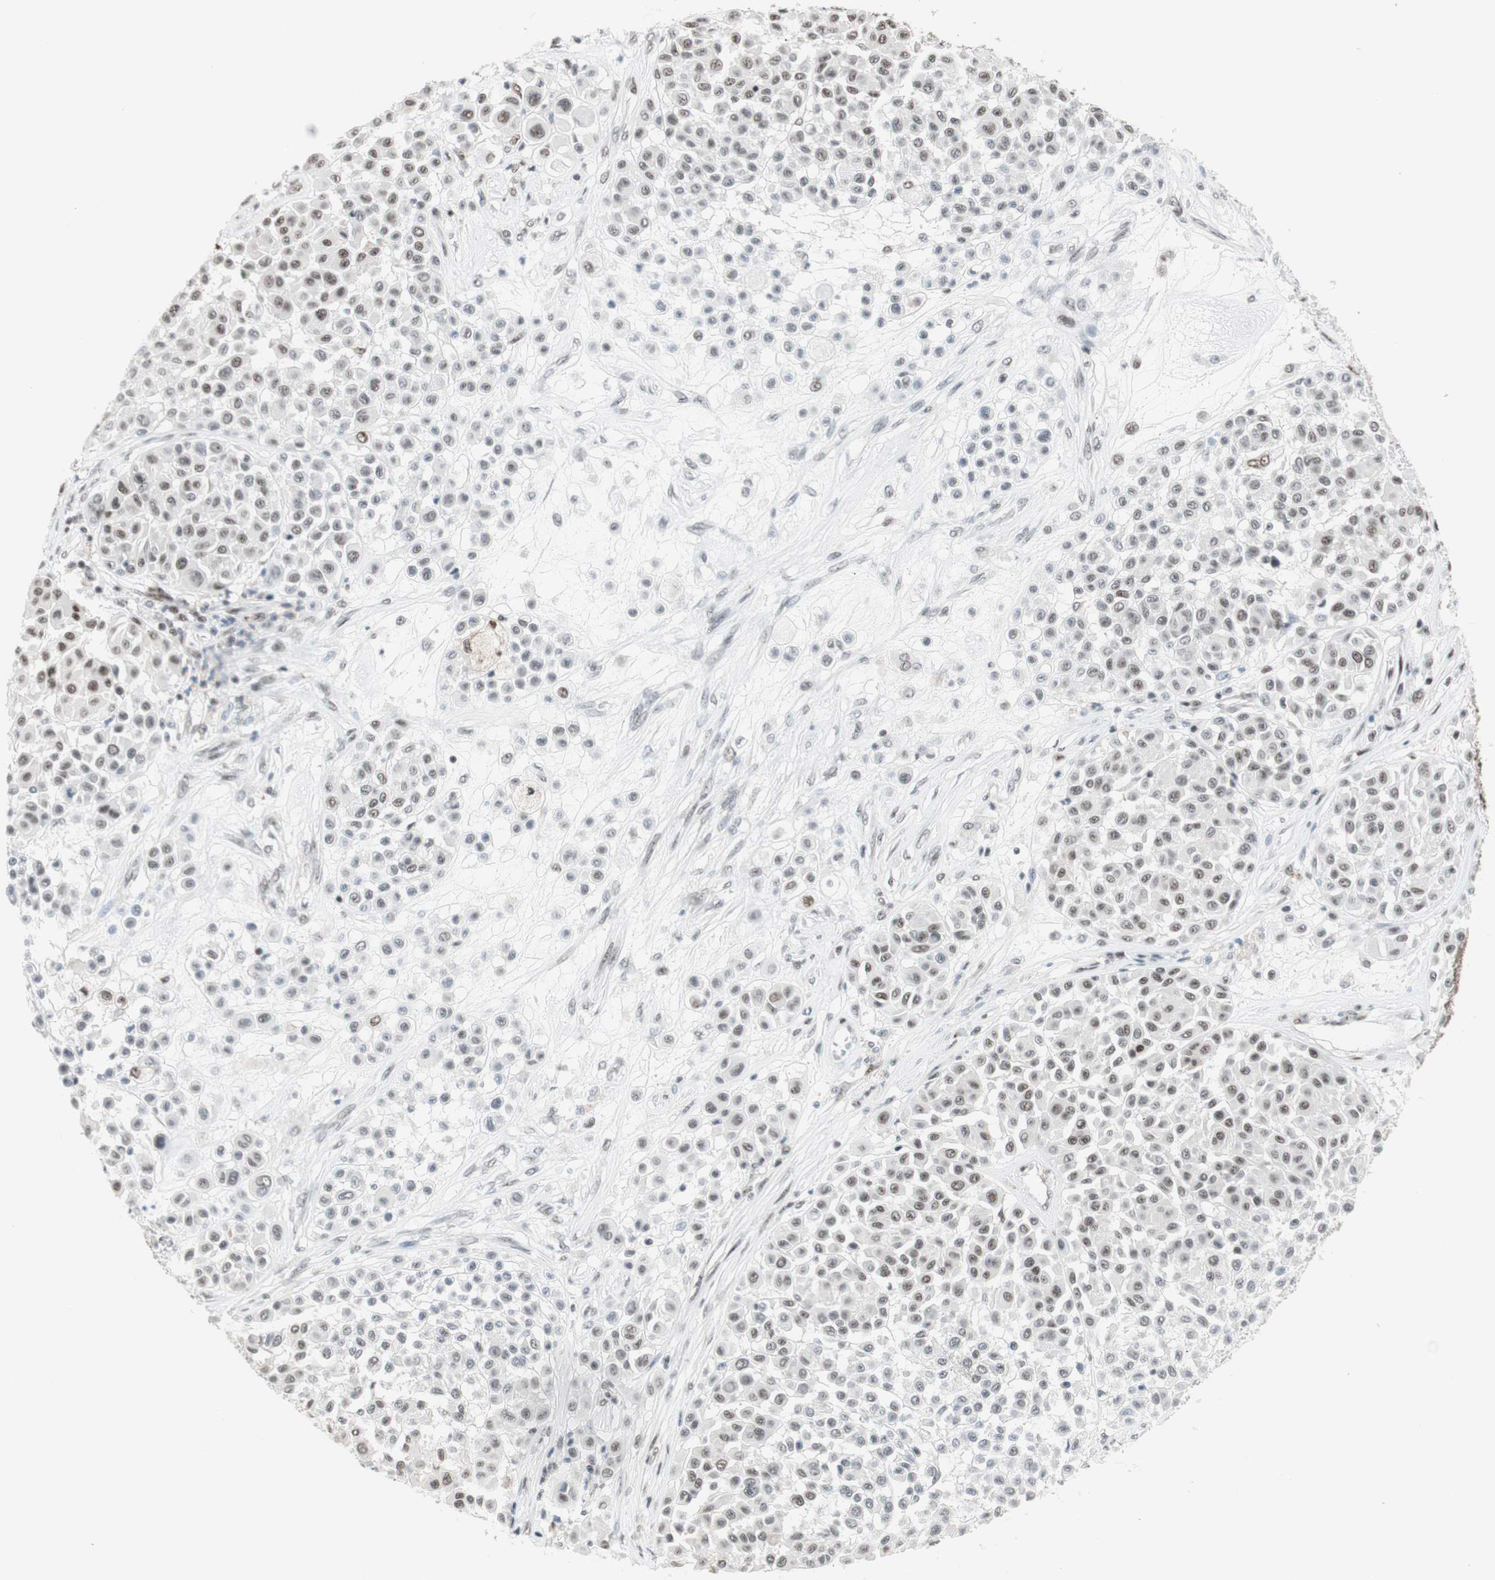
{"staining": {"intensity": "weak", "quantity": "25%-75%", "location": "nuclear"}, "tissue": "melanoma", "cell_type": "Tumor cells", "image_type": "cancer", "snomed": [{"axis": "morphology", "description": "Malignant melanoma, Metastatic site"}, {"axis": "topography", "description": "Soft tissue"}], "caption": "A brown stain labels weak nuclear staining of a protein in human melanoma tumor cells.", "gene": "PRPF19", "patient": {"sex": "male", "age": 41}}